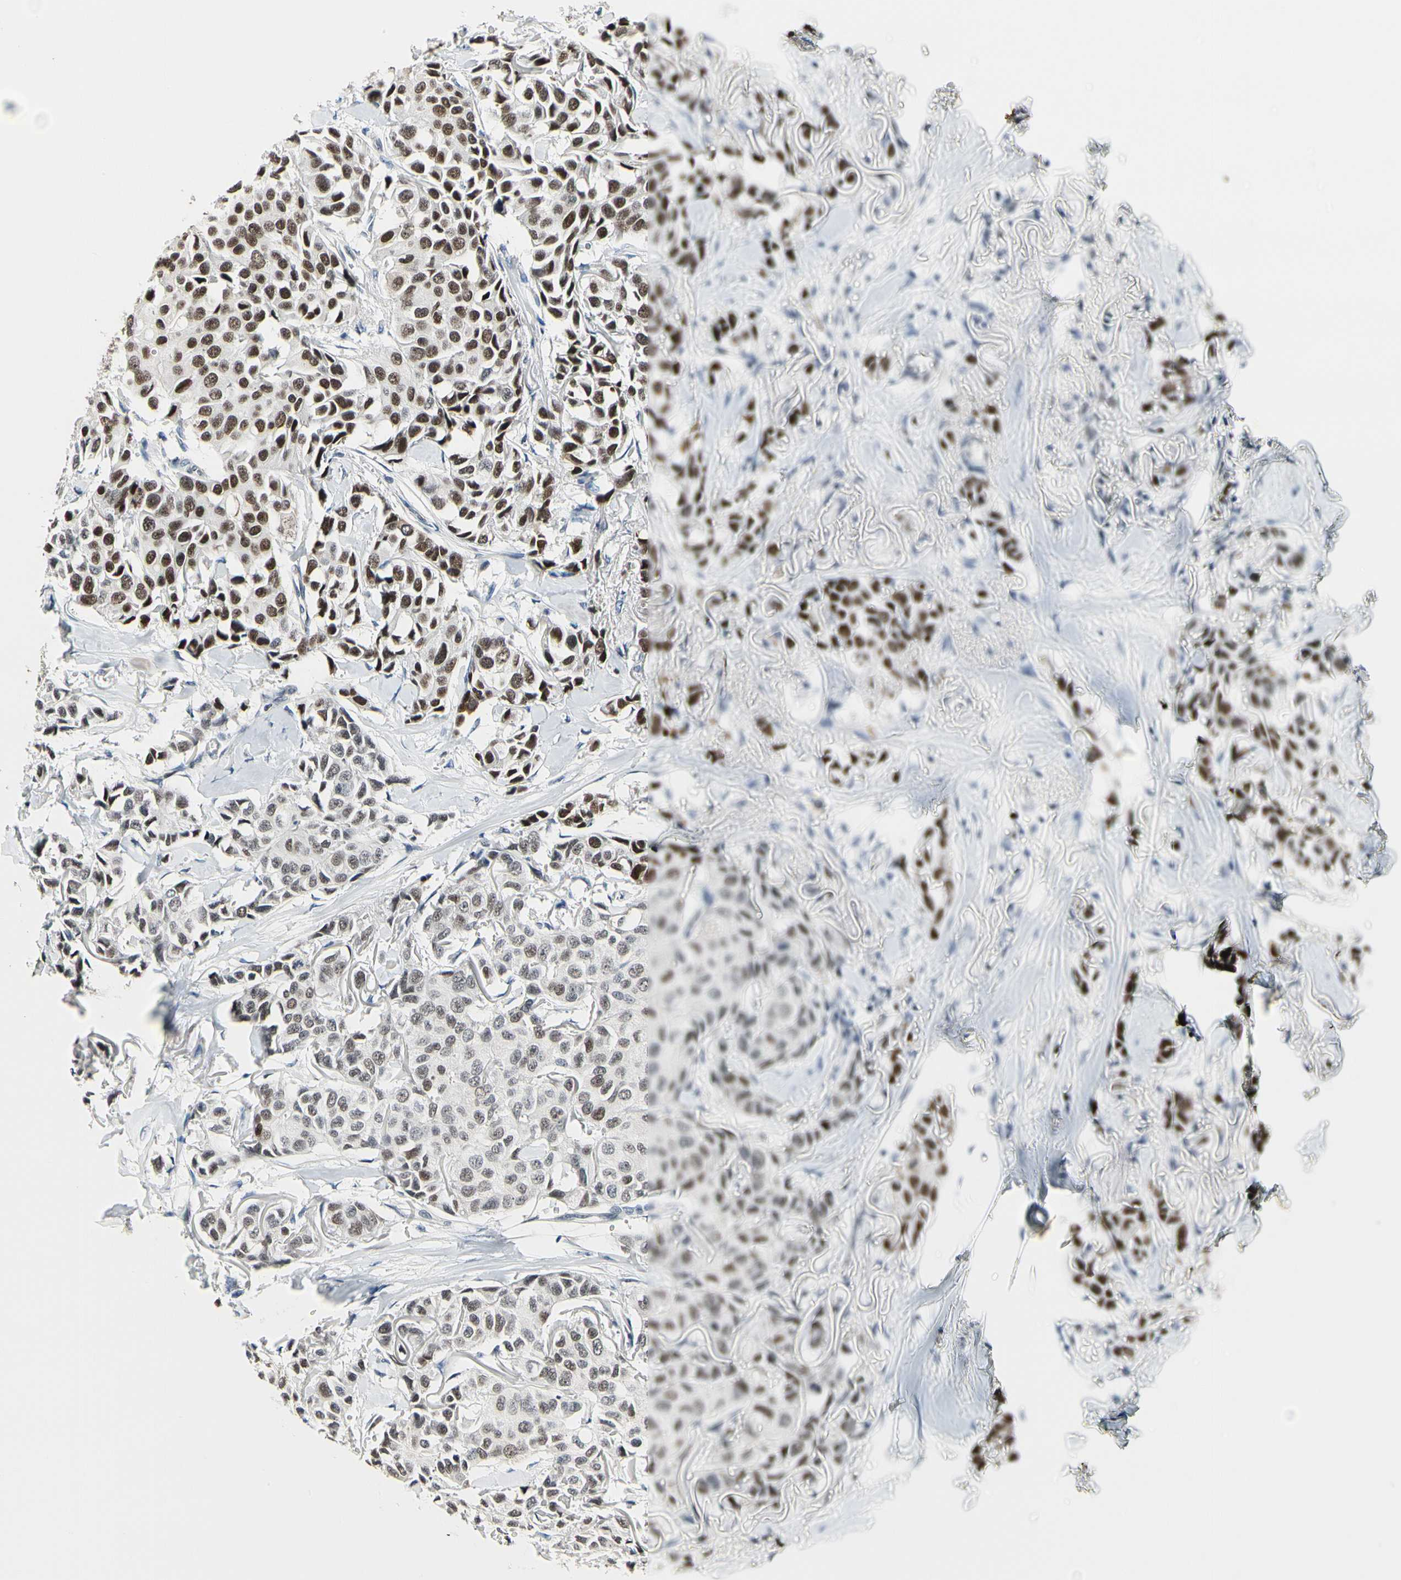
{"staining": {"intensity": "moderate", "quantity": ">75%", "location": "nuclear"}, "tissue": "breast cancer", "cell_type": "Tumor cells", "image_type": "cancer", "snomed": [{"axis": "morphology", "description": "Duct carcinoma"}, {"axis": "topography", "description": "Breast"}], "caption": "Immunohistochemical staining of invasive ductal carcinoma (breast) shows medium levels of moderate nuclear staining in about >75% of tumor cells. (brown staining indicates protein expression, while blue staining denotes nuclei).", "gene": "NFIA", "patient": {"sex": "female", "age": 80}}